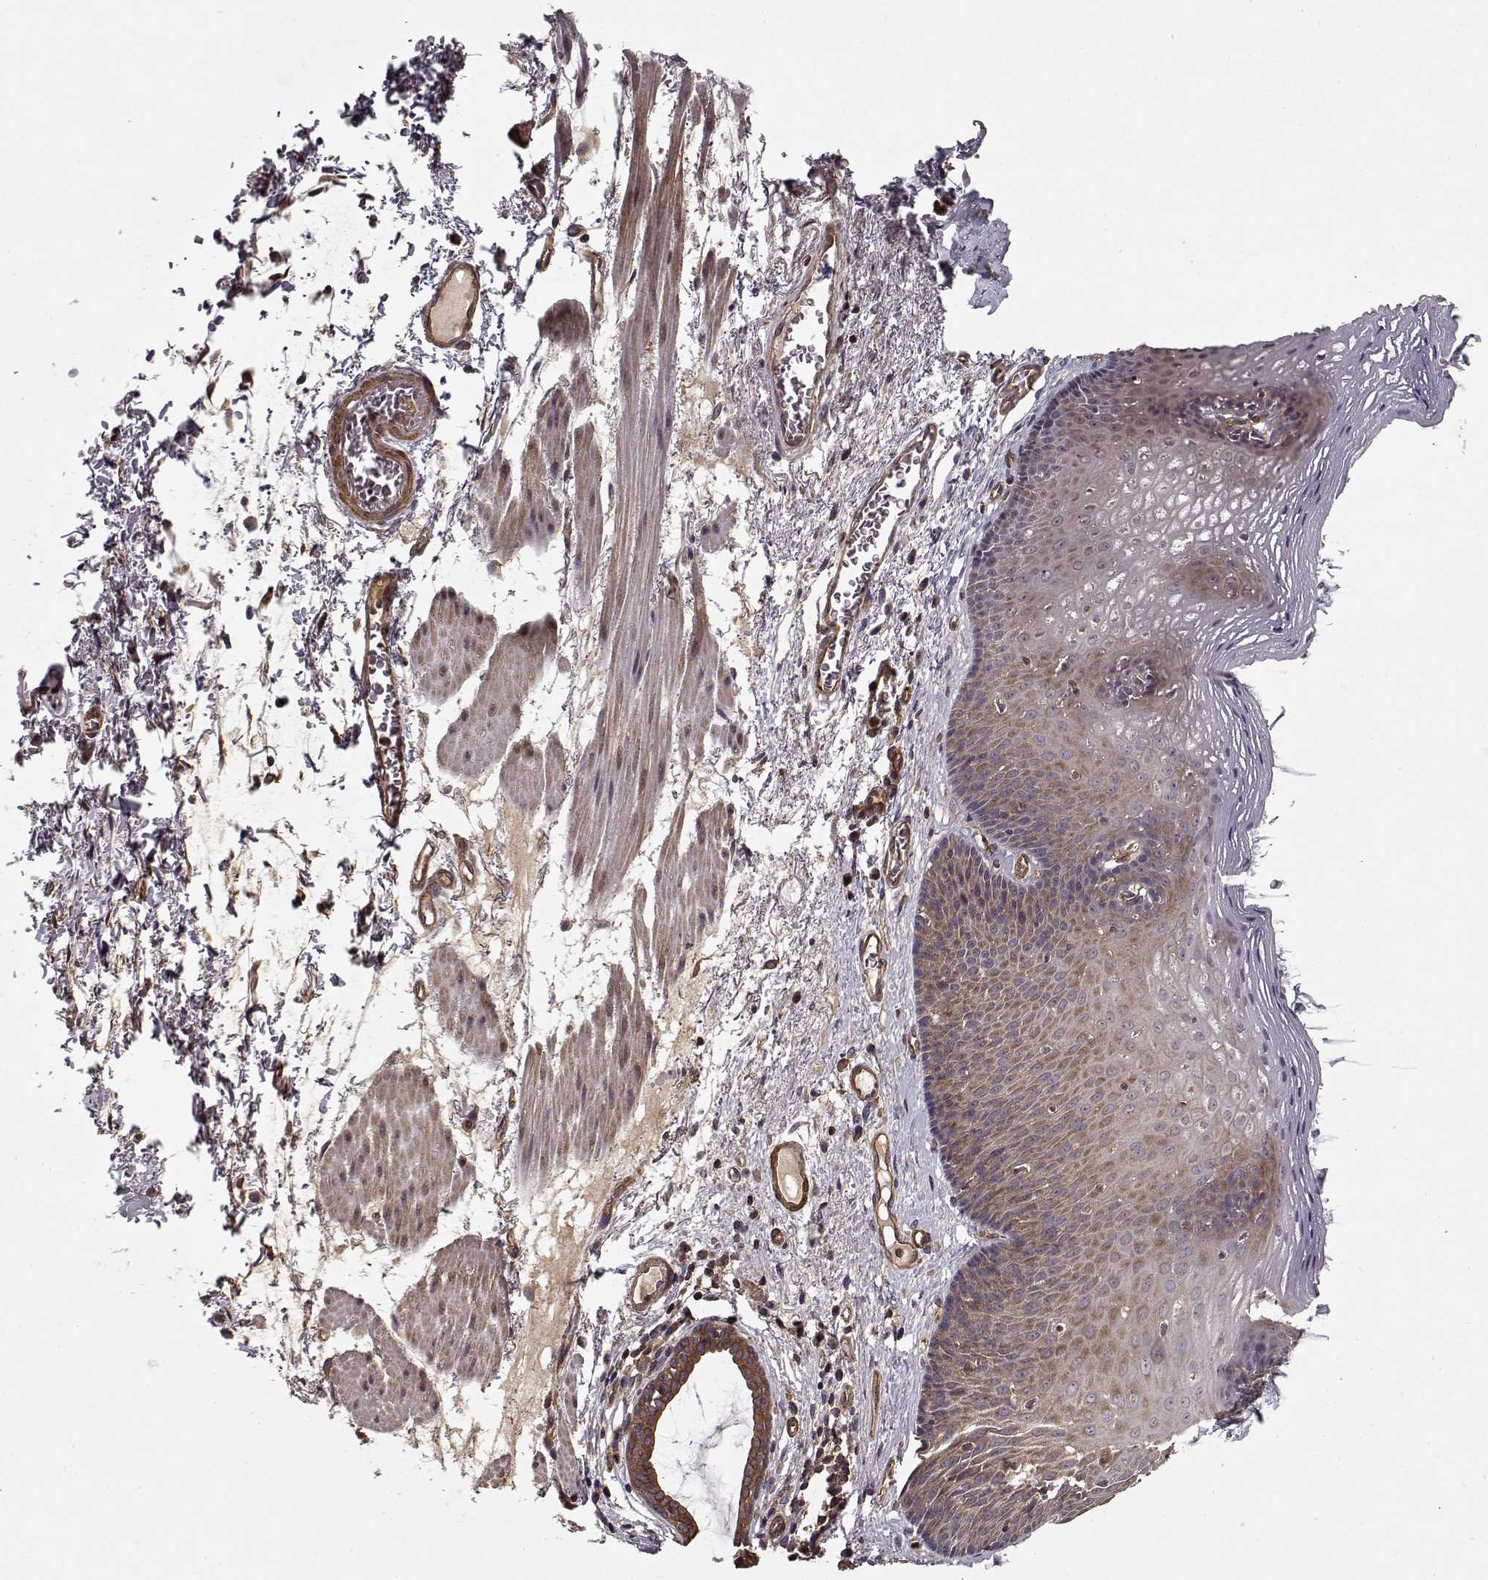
{"staining": {"intensity": "weak", "quantity": ">75%", "location": "cytoplasmic/membranous"}, "tissue": "esophagus", "cell_type": "Squamous epithelial cells", "image_type": "normal", "snomed": [{"axis": "morphology", "description": "Normal tissue, NOS"}, {"axis": "topography", "description": "Esophagus"}], "caption": "Squamous epithelial cells show low levels of weak cytoplasmic/membranous positivity in about >75% of cells in benign esophagus. Using DAB (brown) and hematoxylin (blue) stains, captured at high magnification using brightfield microscopy.", "gene": "PPP1R12A", "patient": {"sex": "male", "age": 76}}